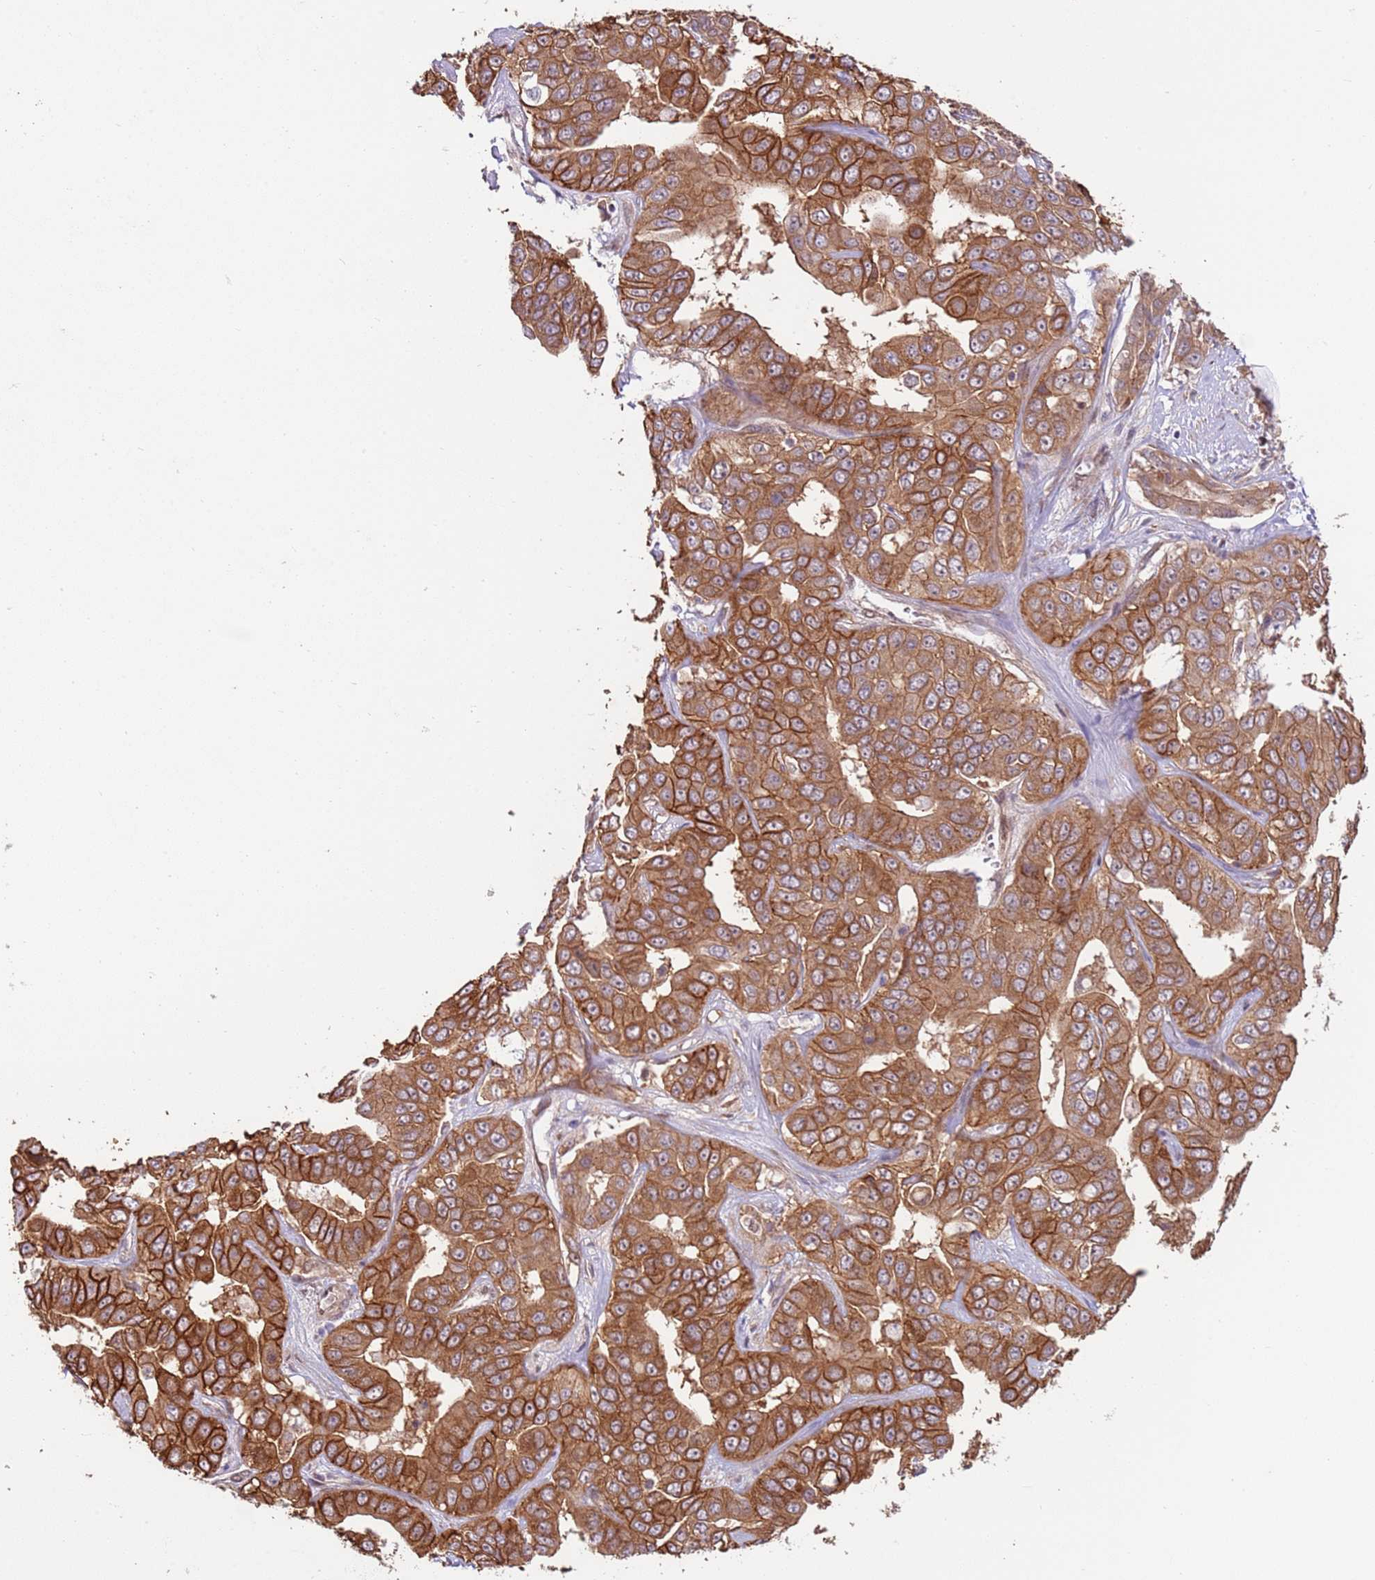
{"staining": {"intensity": "strong", "quantity": ">75%", "location": "cytoplasmic/membranous"}, "tissue": "liver cancer", "cell_type": "Tumor cells", "image_type": "cancer", "snomed": [{"axis": "morphology", "description": "Cholangiocarcinoma"}, {"axis": "topography", "description": "Liver"}], "caption": "Brown immunohistochemical staining in liver cancer exhibits strong cytoplasmic/membranous staining in about >75% of tumor cells.", "gene": "DCAF4", "patient": {"sex": "female", "age": 52}}